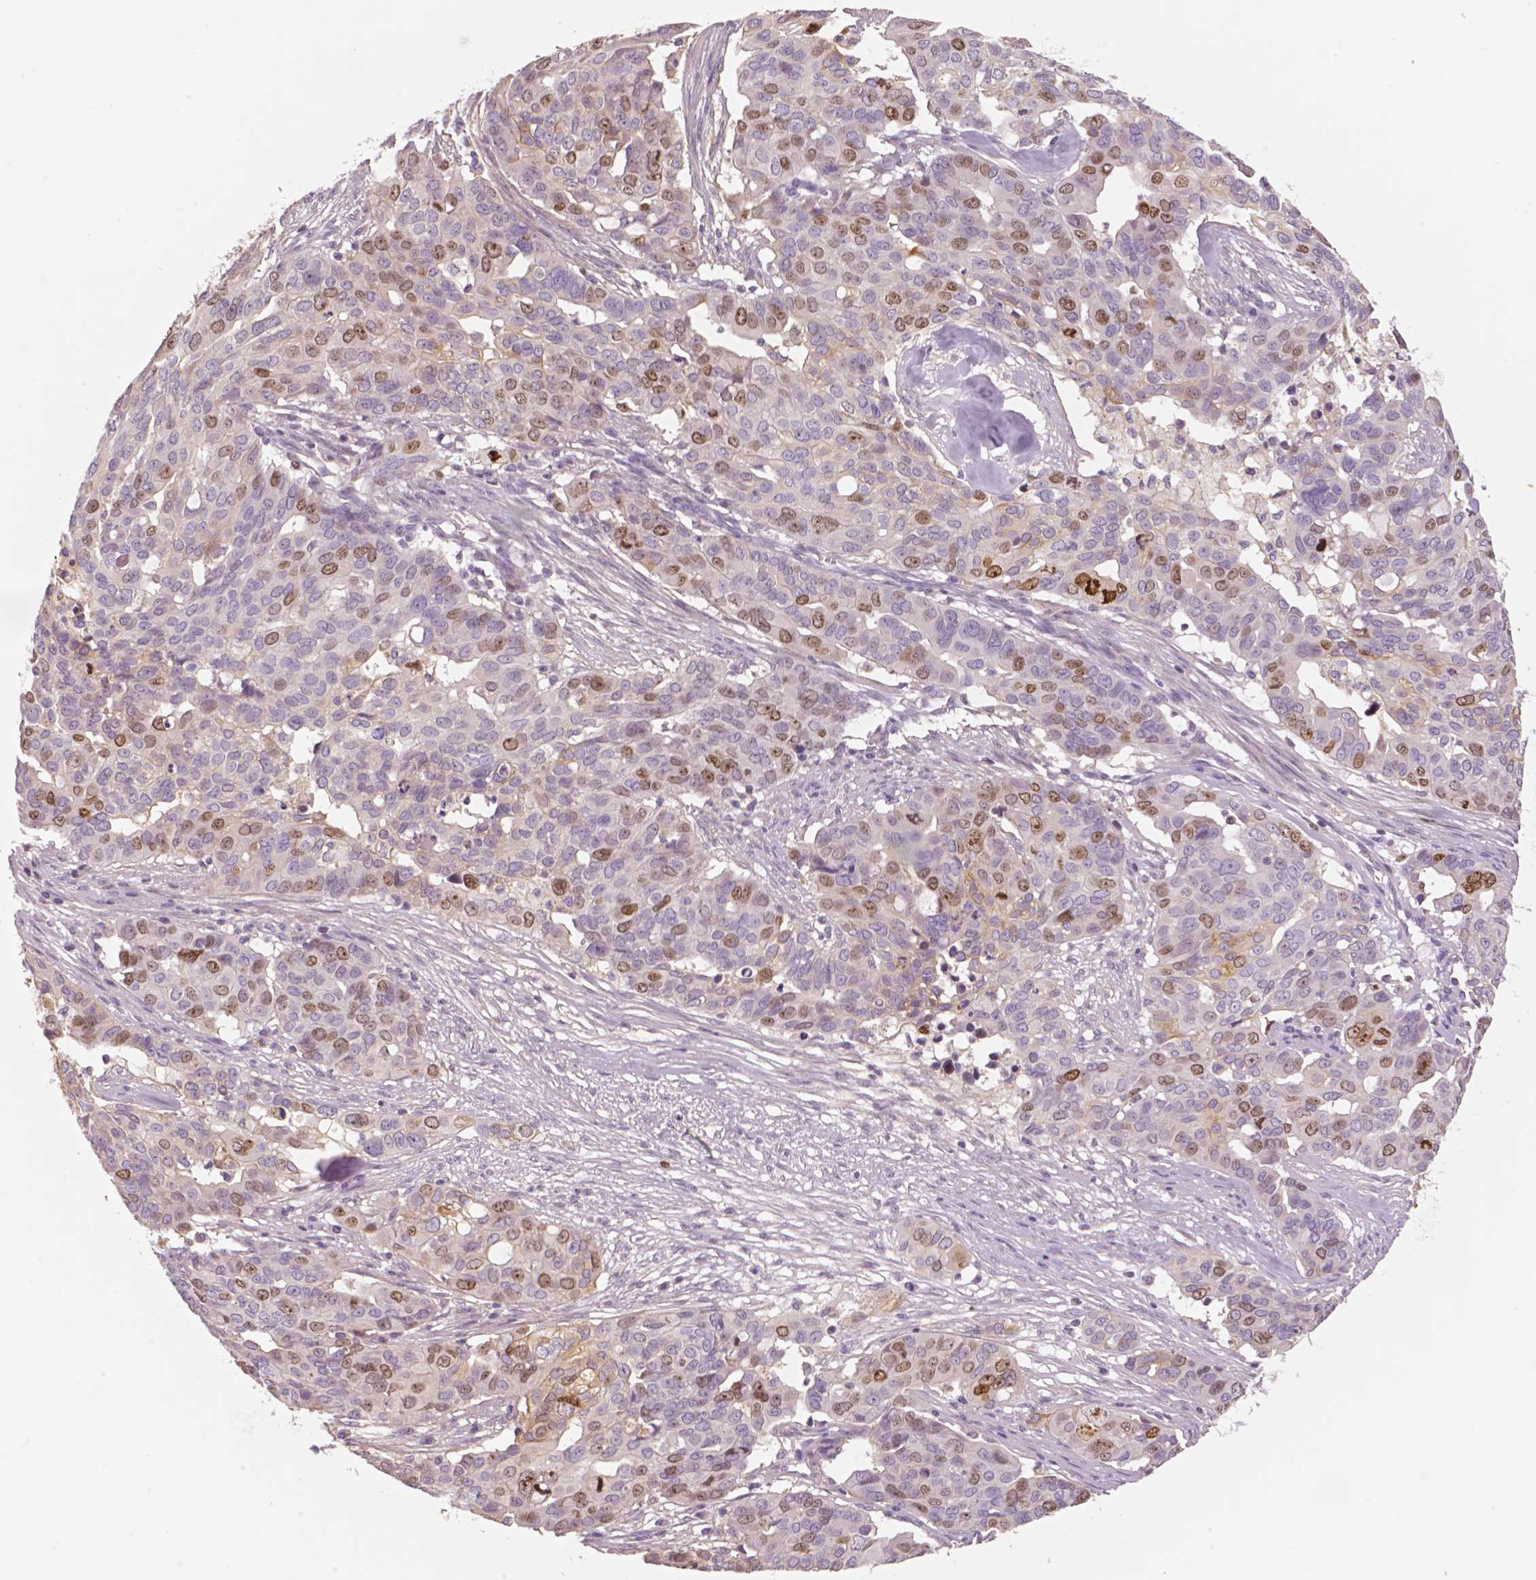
{"staining": {"intensity": "moderate", "quantity": "<25%", "location": "nuclear"}, "tissue": "ovarian cancer", "cell_type": "Tumor cells", "image_type": "cancer", "snomed": [{"axis": "morphology", "description": "Carcinoma, endometroid"}, {"axis": "topography", "description": "Ovary"}], "caption": "This image exhibits immunohistochemistry (IHC) staining of ovarian cancer (endometroid carcinoma), with low moderate nuclear expression in about <25% of tumor cells.", "gene": "MKI67", "patient": {"sex": "female", "age": 78}}